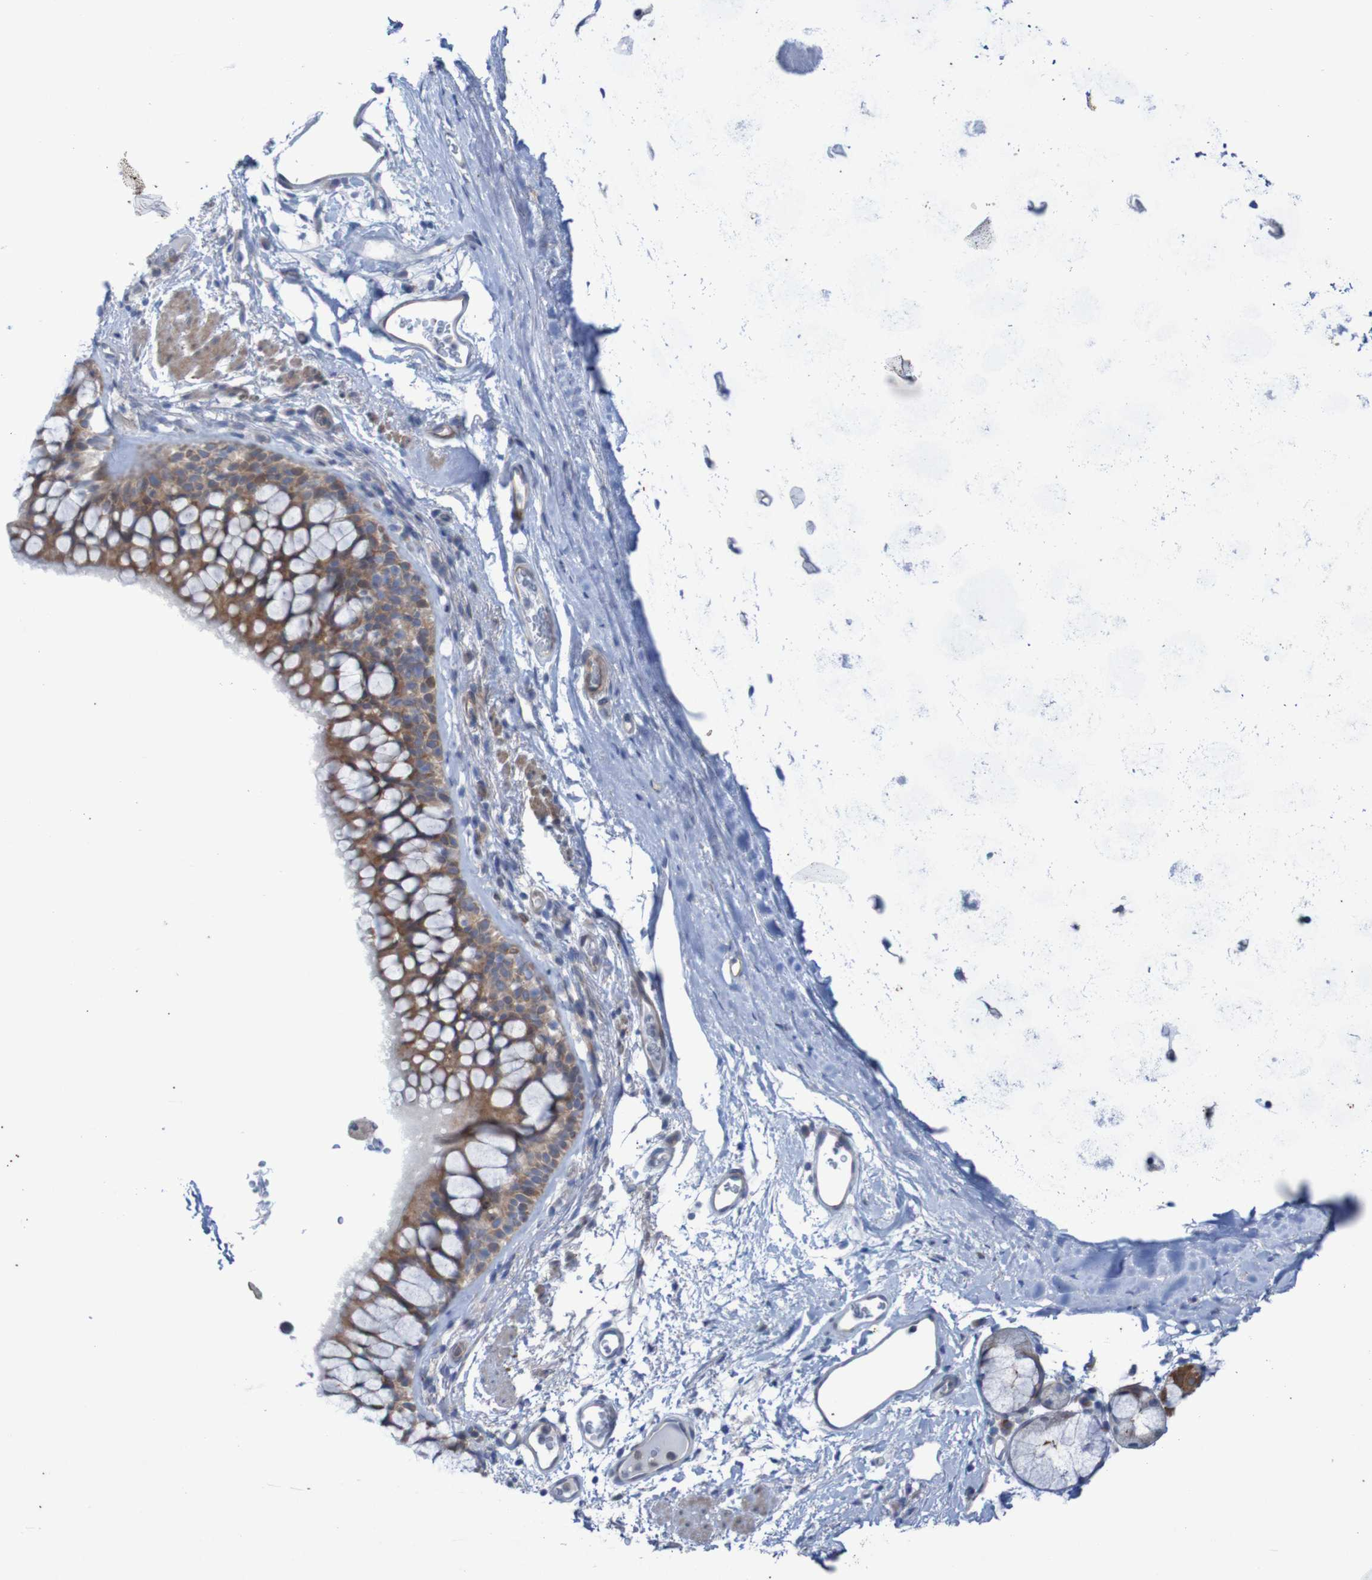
{"staining": {"intensity": "strong", "quantity": ">75%", "location": "cytoplasmic/membranous"}, "tissue": "bronchus", "cell_type": "Respiratory epithelial cells", "image_type": "normal", "snomed": [{"axis": "morphology", "description": "Normal tissue, NOS"}, {"axis": "topography", "description": "Cartilage tissue"}, {"axis": "topography", "description": "Bronchus"}], "caption": "Immunohistochemistry (IHC) (DAB (3,3'-diaminobenzidine)) staining of unremarkable bronchus reveals strong cytoplasmic/membranous protein staining in about >75% of respiratory epithelial cells.", "gene": "ANGPT4", "patient": {"sex": "female", "age": 53}}